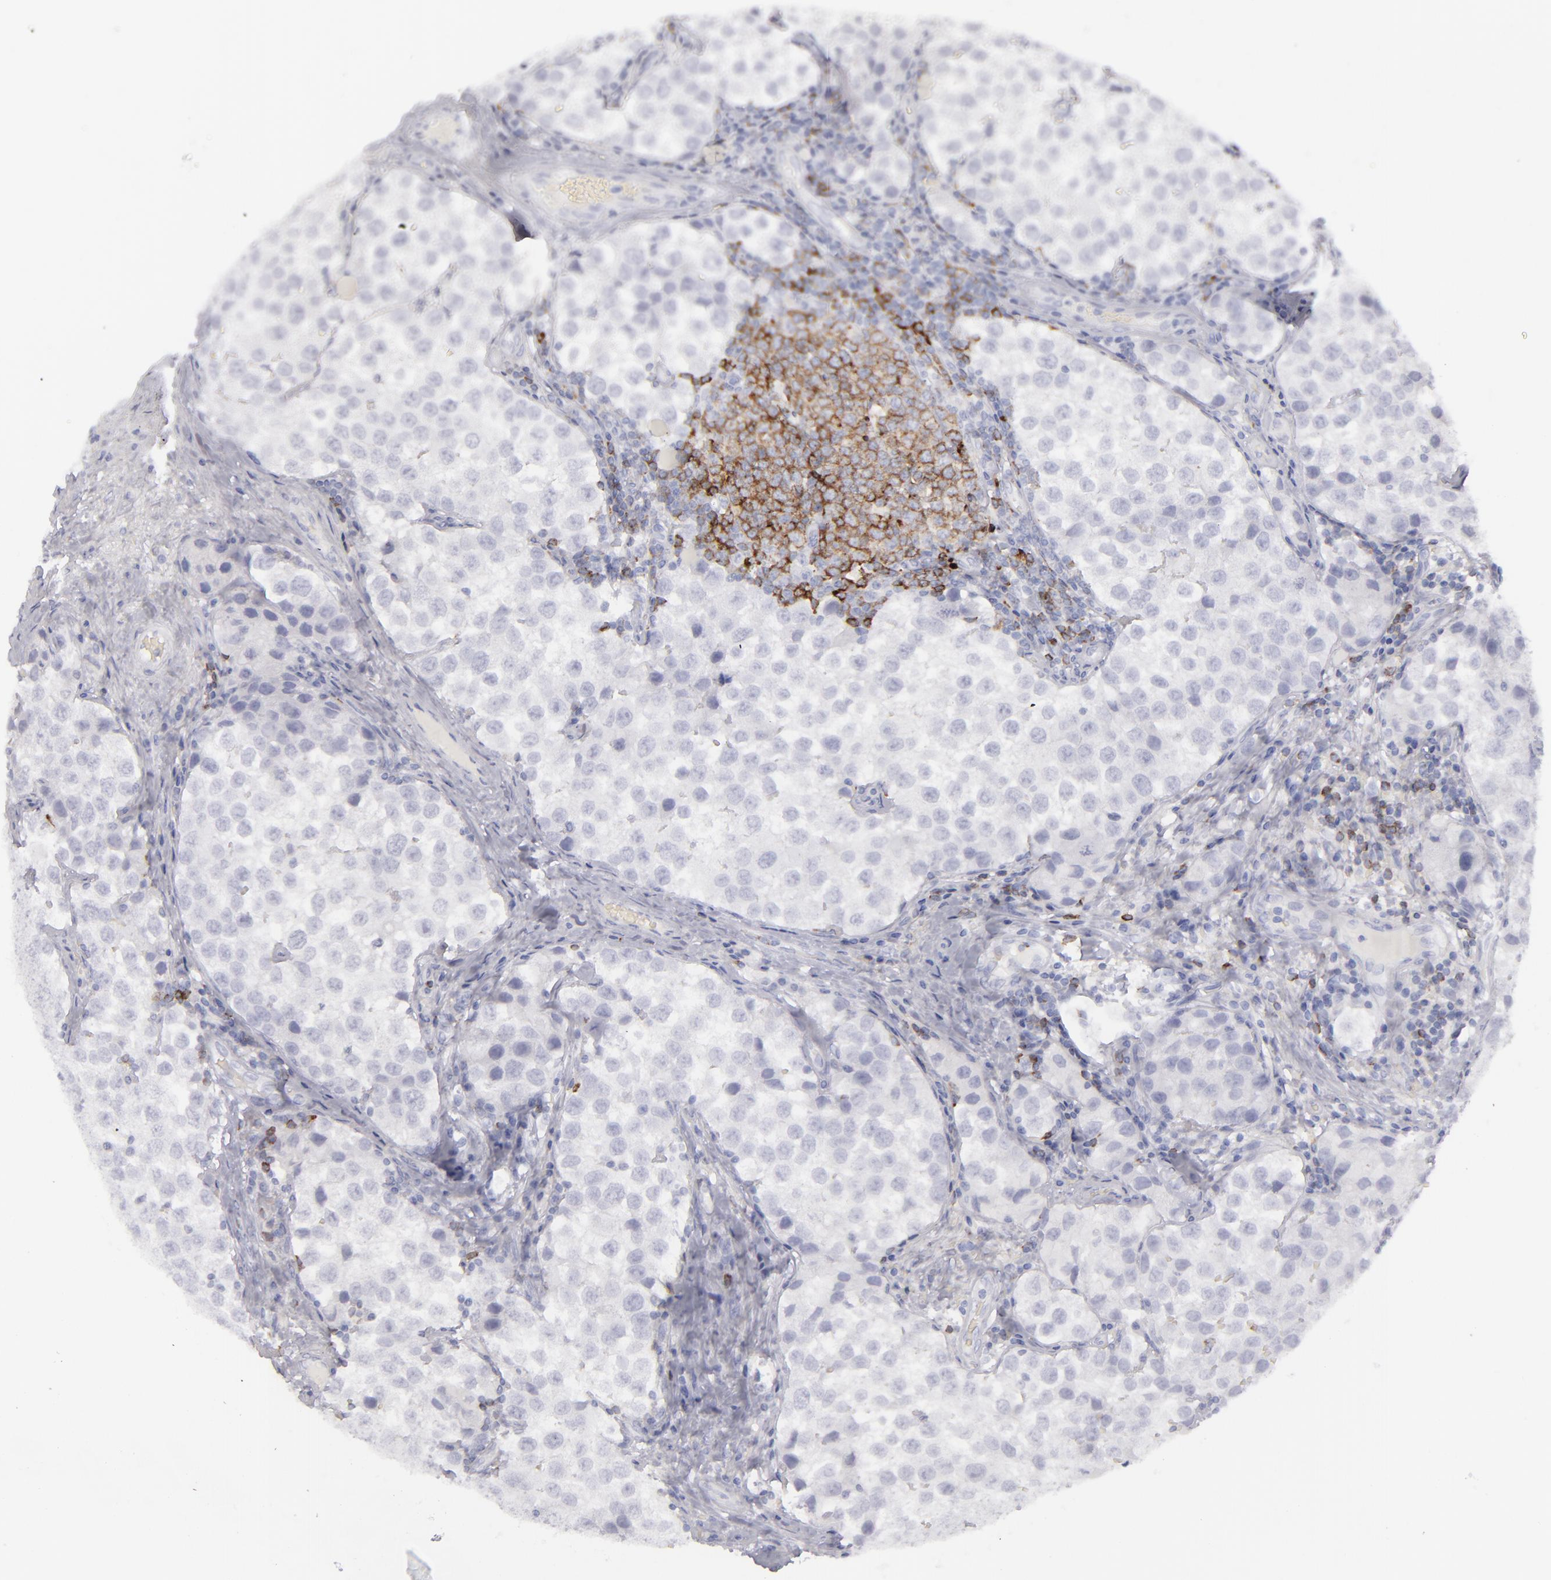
{"staining": {"intensity": "negative", "quantity": "none", "location": "none"}, "tissue": "testis cancer", "cell_type": "Tumor cells", "image_type": "cancer", "snomed": [{"axis": "morphology", "description": "Seminoma, NOS"}, {"axis": "topography", "description": "Testis"}], "caption": "A photomicrograph of testis cancer stained for a protein reveals no brown staining in tumor cells.", "gene": "CD22", "patient": {"sex": "male", "age": 39}}